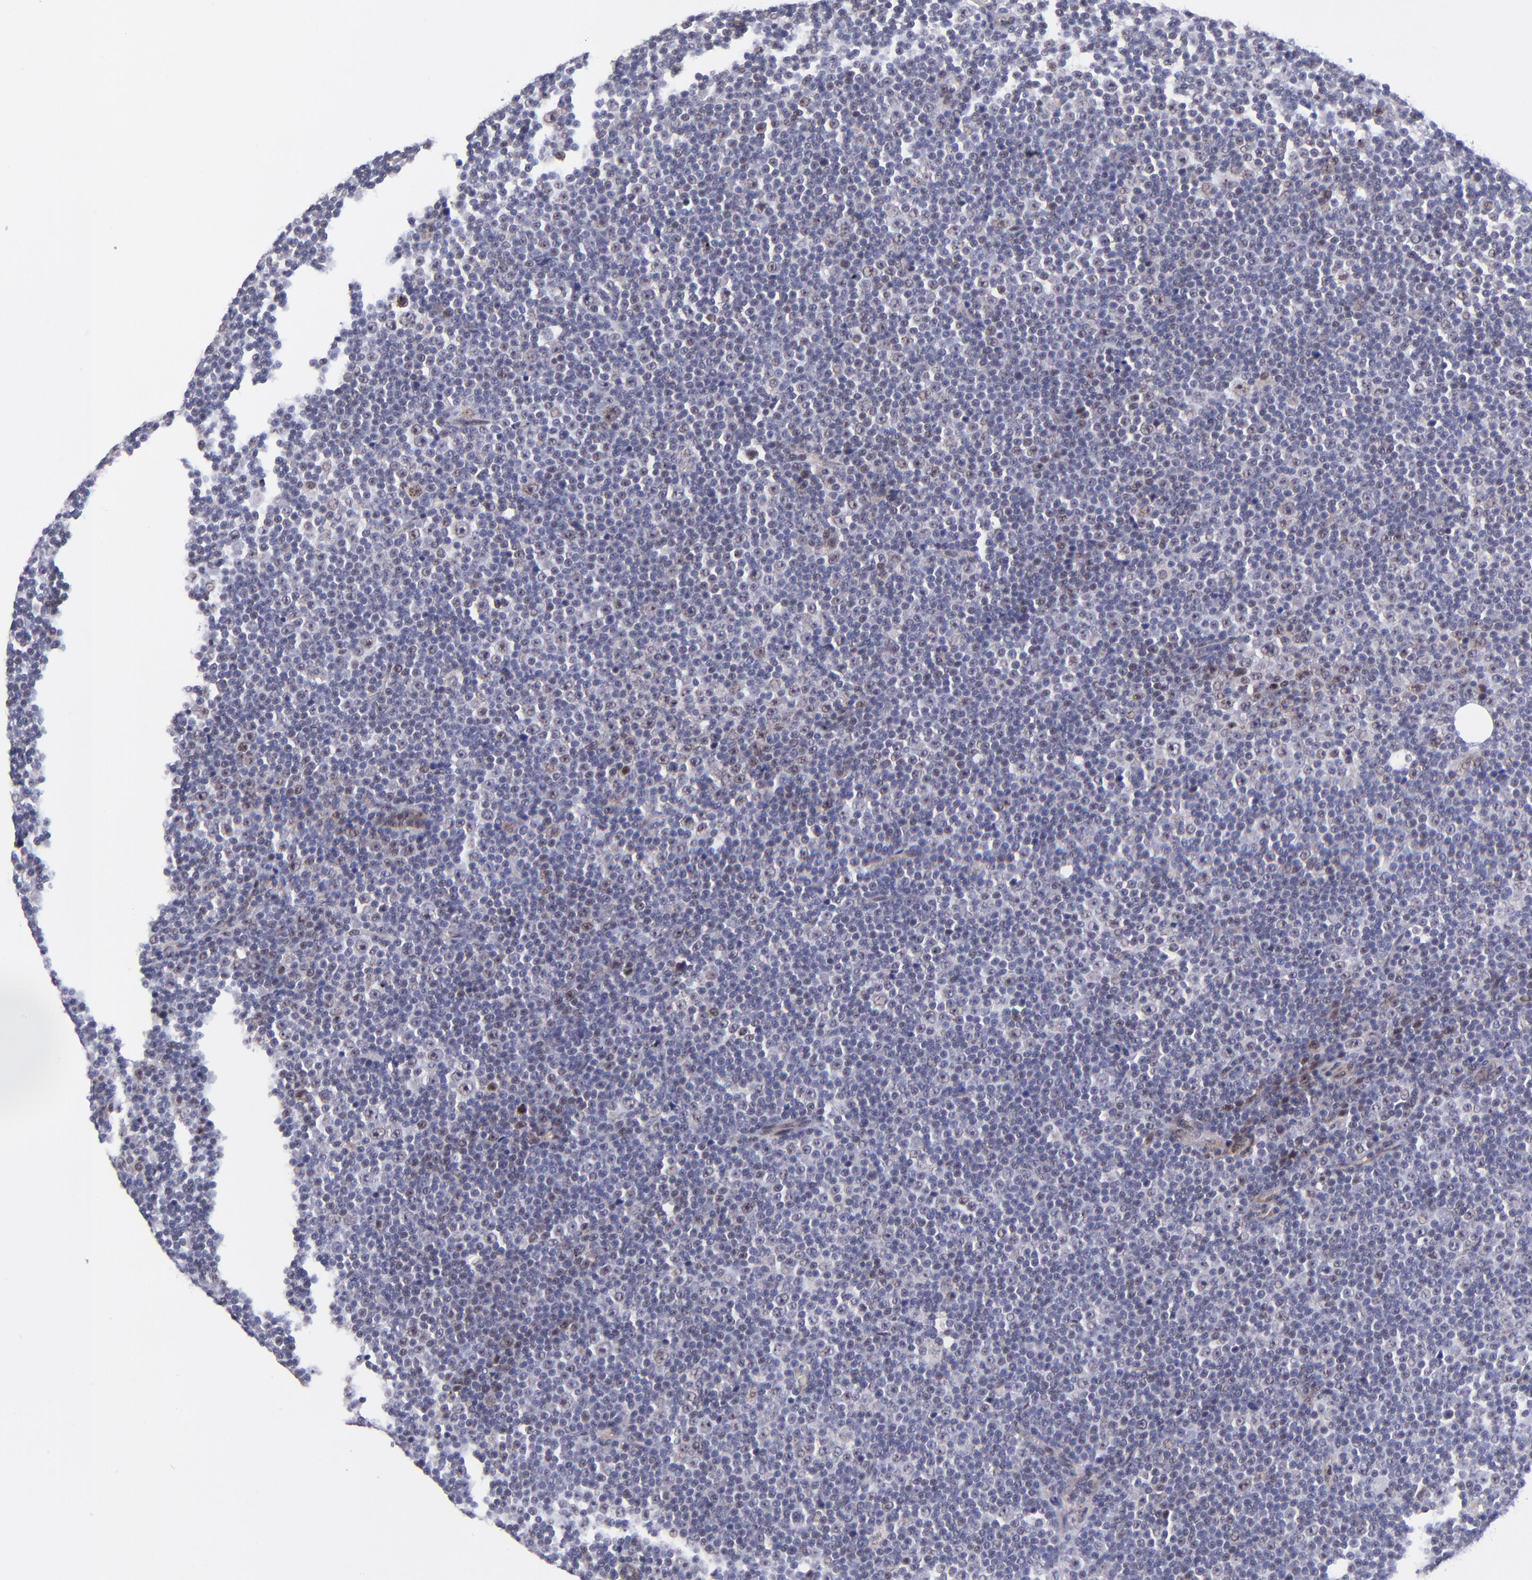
{"staining": {"intensity": "moderate", "quantity": "<25%", "location": "nuclear"}, "tissue": "lymphoma", "cell_type": "Tumor cells", "image_type": "cancer", "snomed": [{"axis": "morphology", "description": "Malignant lymphoma, non-Hodgkin's type, Low grade"}, {"axis": "topography", "description": "Lymph node"}], "caption": "Brown immunohistochemical staining in lymphoma displays moderate nuclear positivity in about <25% of tumor cells. (Stains: DAB (3,3'-diaminobenzidine) in brown, nuclei in blue, Microscopy: brightfield microscopy at high magnification).", "gene": "SOX6", "patient": {"sex": "female", "age": 67}}